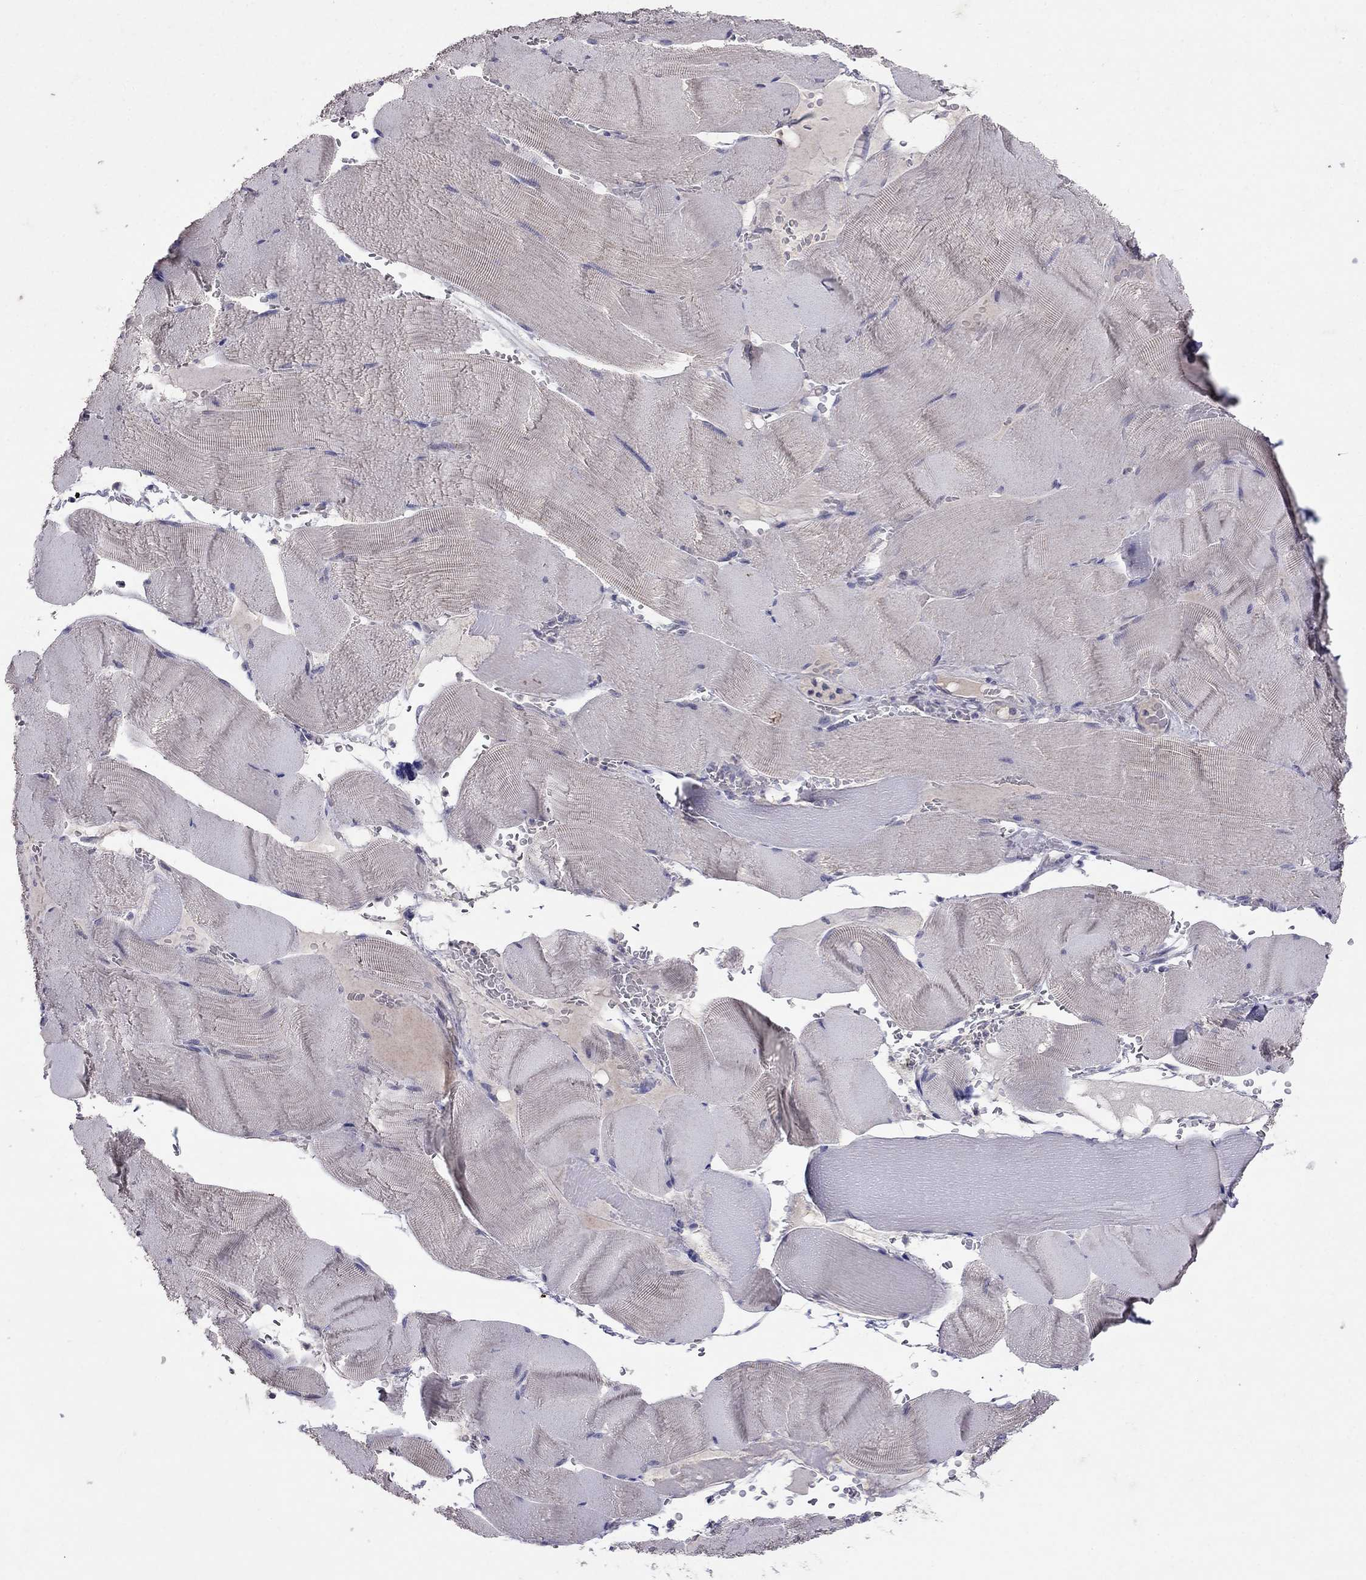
{"staining": {"intensity": "negative", "quantity": "none", "location": "none"}, "tissue": "skeletal muscle", "cell_type": "Myocytes", "image_type": "normal", "snomed": [{"axis": "morphology", "description": "Normal tissue, NOS"}, {"axis": "topography", "description": "Skeletal muscle"}], "caption": "Myocytes show no significant protein positivity in unremarkable skeletal muscle. Nuclei are stained in blue.", "gene": "FST", "patient": {"sex": "male", "age": 56}}